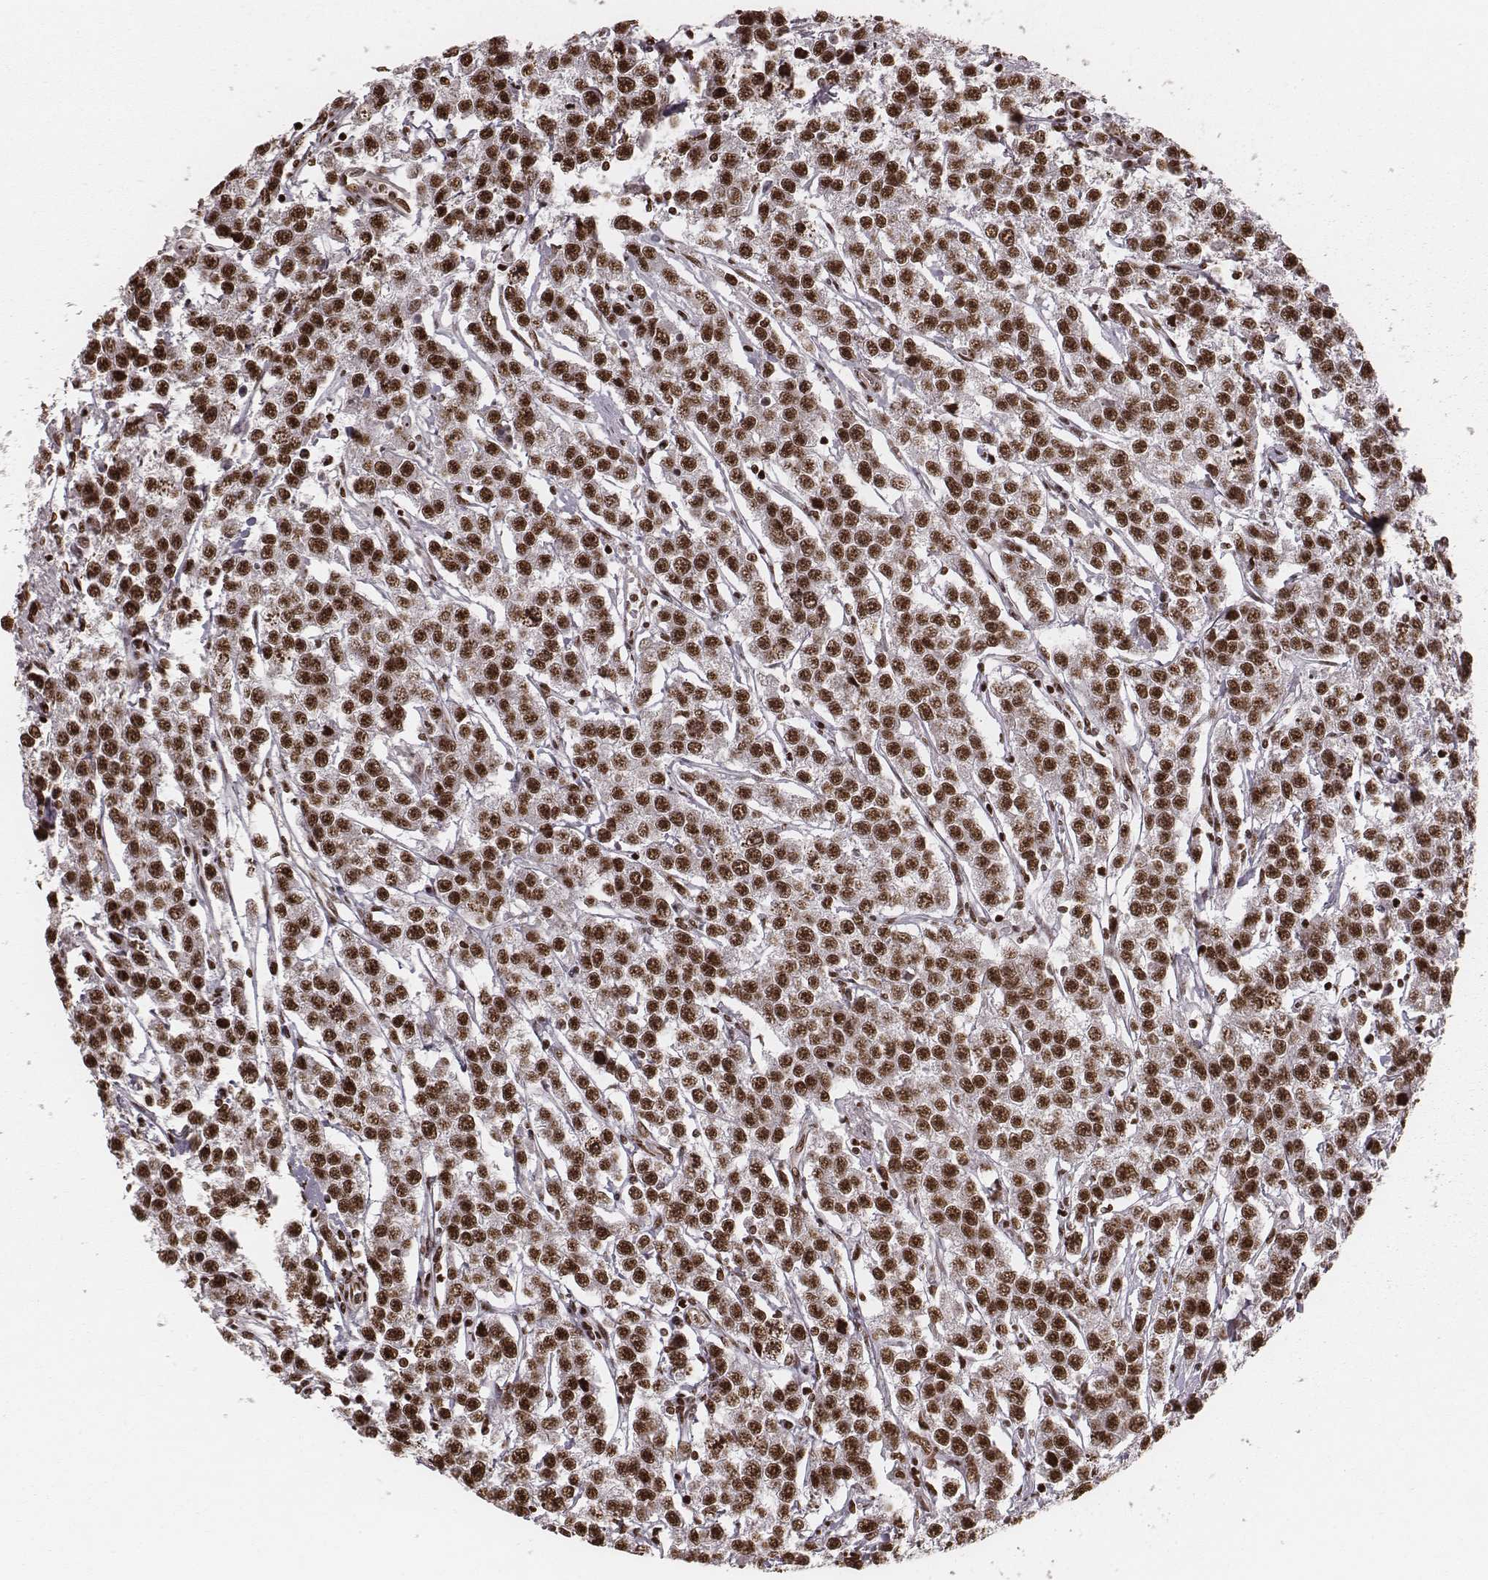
{"staining": {"intensity": "moderate", "quantity": ">75%", "location": "nuclear"}, "tissue": "testis cancer", "cell_type": "Tumor cells", "image_type": "cancer", "snomed": [{"axis": "morphology", "description": "Seminoma, NOS"}, {"axis": "topography", "description": "Testis"}], "caption": "IHC staining of seminoma (testis), which demonstrates medium levels of moderate nuclear positivity in approximately >75% of tumor cells indicating moderate nuclear protein staining. The staining was performed using DAB (brown) for protein detection and nuclei were counterstained in hematoxylin (blue).", "gene": "VRK3", "patient": {"sex": "male", "age": 59}}